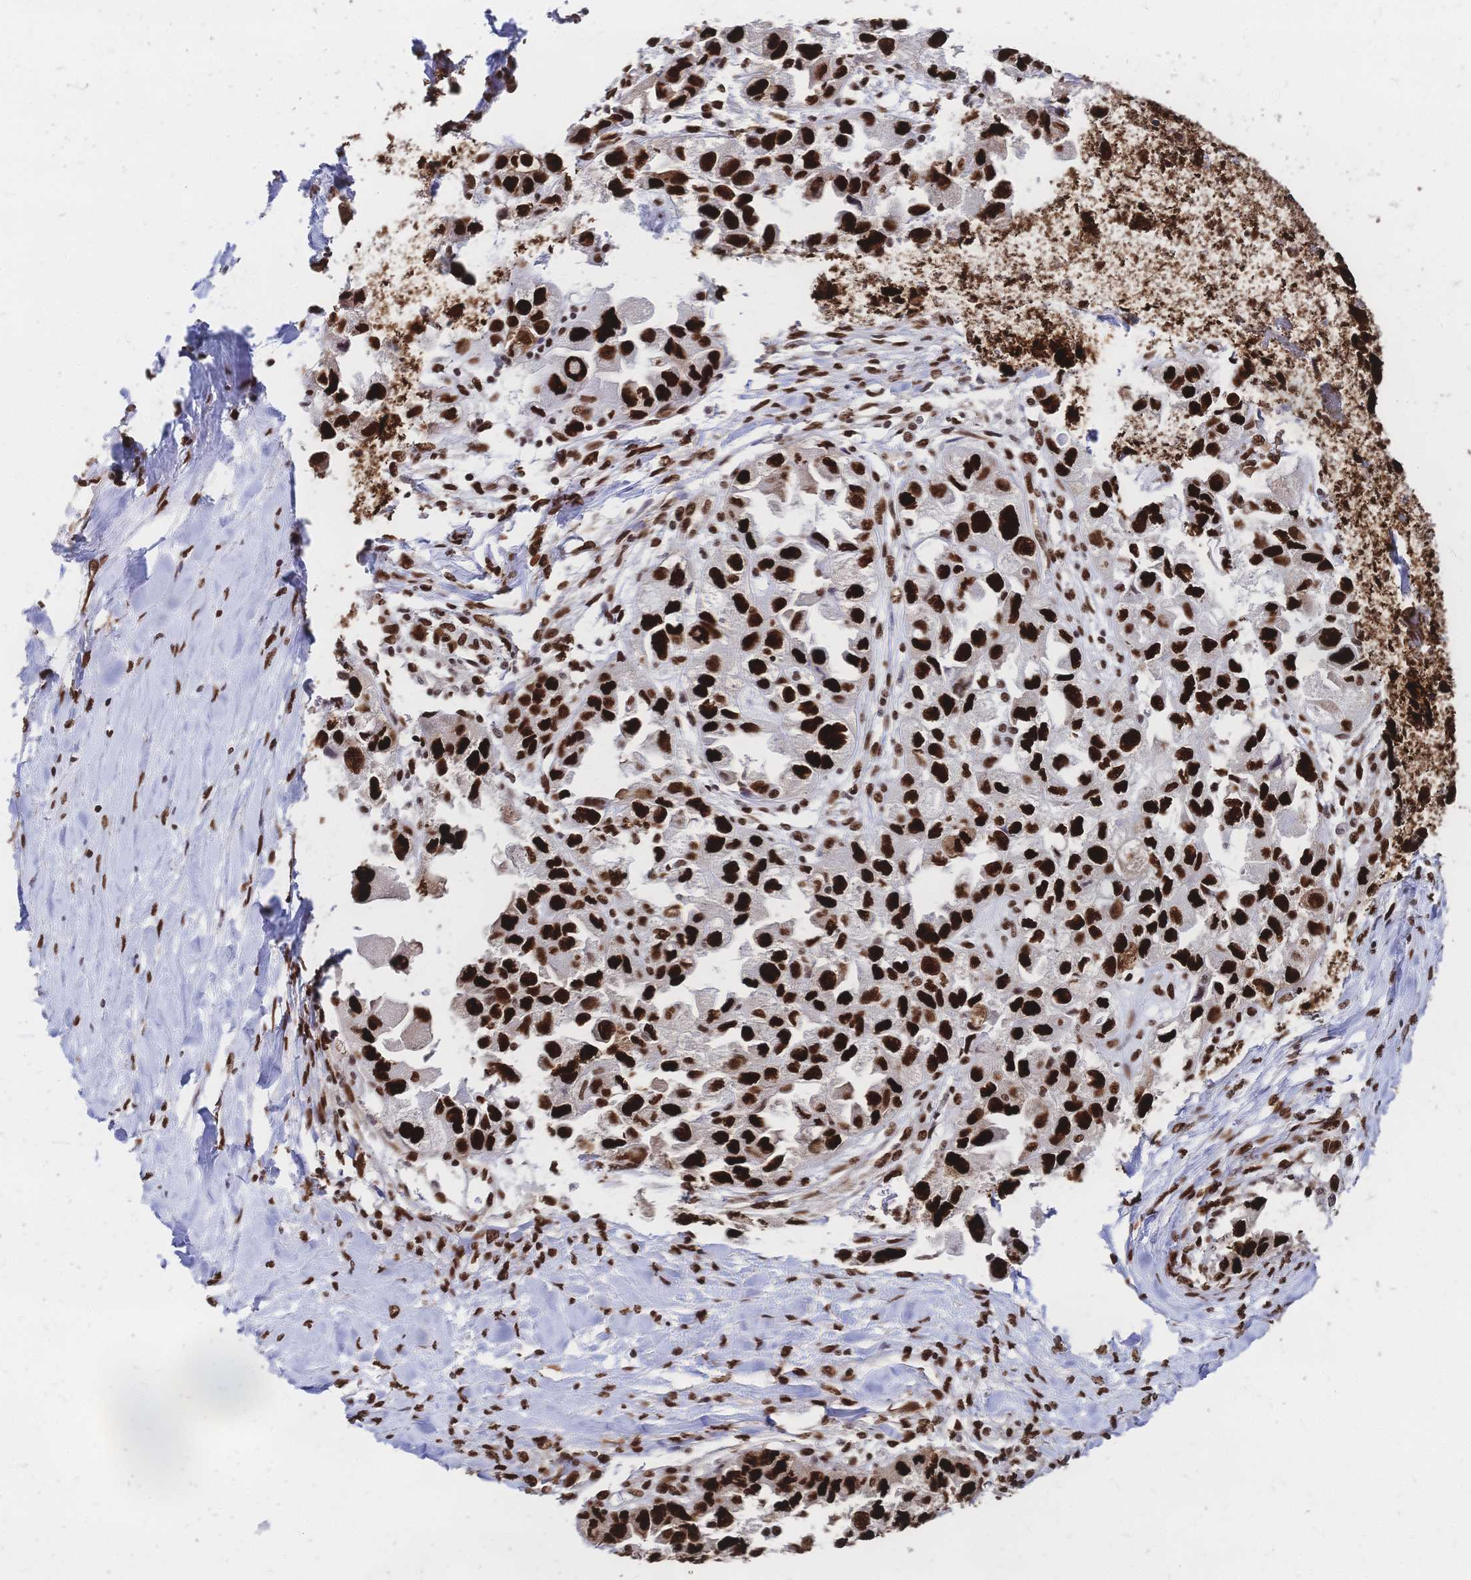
{"staining": {"intensity": "strong", "quantity": ">75%", "location": "nuclear"}, "tissue": "ovarian cancer", "cell_type": "Tumor cells", "image_type": "cancer", "snomed": [{"axis": "morphology", "description": "Cystadenocarcinoma, serous, NOS"}, {"axis": "topography", "description": "Ovary"}], "caption": "A high-resolution image shows IHC staining of ovarian cancer (serous cystadenocarcinoma), which reveals strong nuclear staining in about >75% of tumor cells.", "gene": "HDGF", "patient": {"sex": "female", "age": 84}}